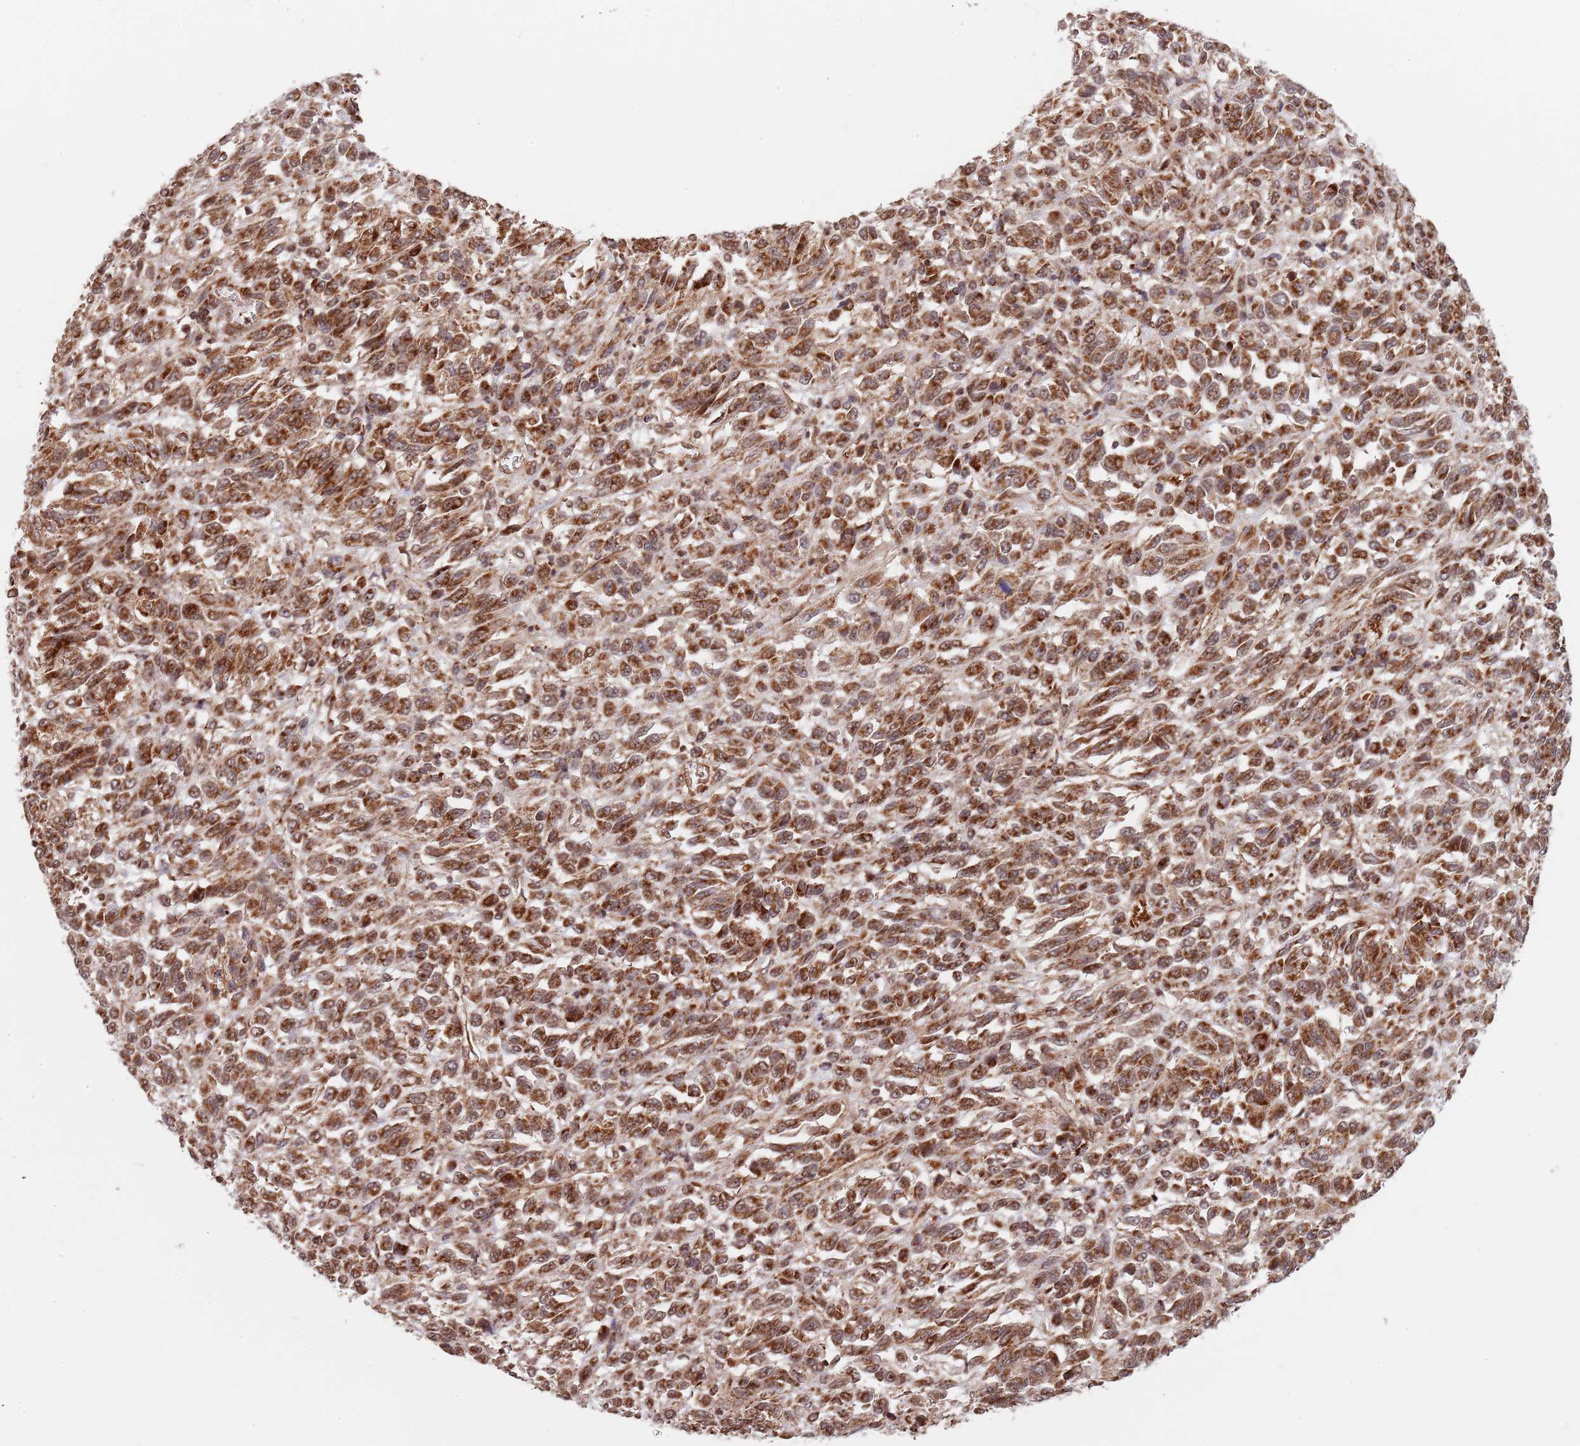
{"staining": {"intensity": "moderate", "quantity": ">75%", "location": "cytoplasmic/membranous"}, "tissue": "melanoma", "cell_type": "Tumor cells", "image_type": "cancer", "snomed": [{"axis": "morphology", "description": "Malignant melanoma, Metastatic site"}, {"axis": "topography", "description": "Lung"}], "caption": "Human melanoma stained with a protein marker exhibits moderate staining in tumor cells.", "gene": "DCHS1", "patient": {"sex": "male", "age": 64}}